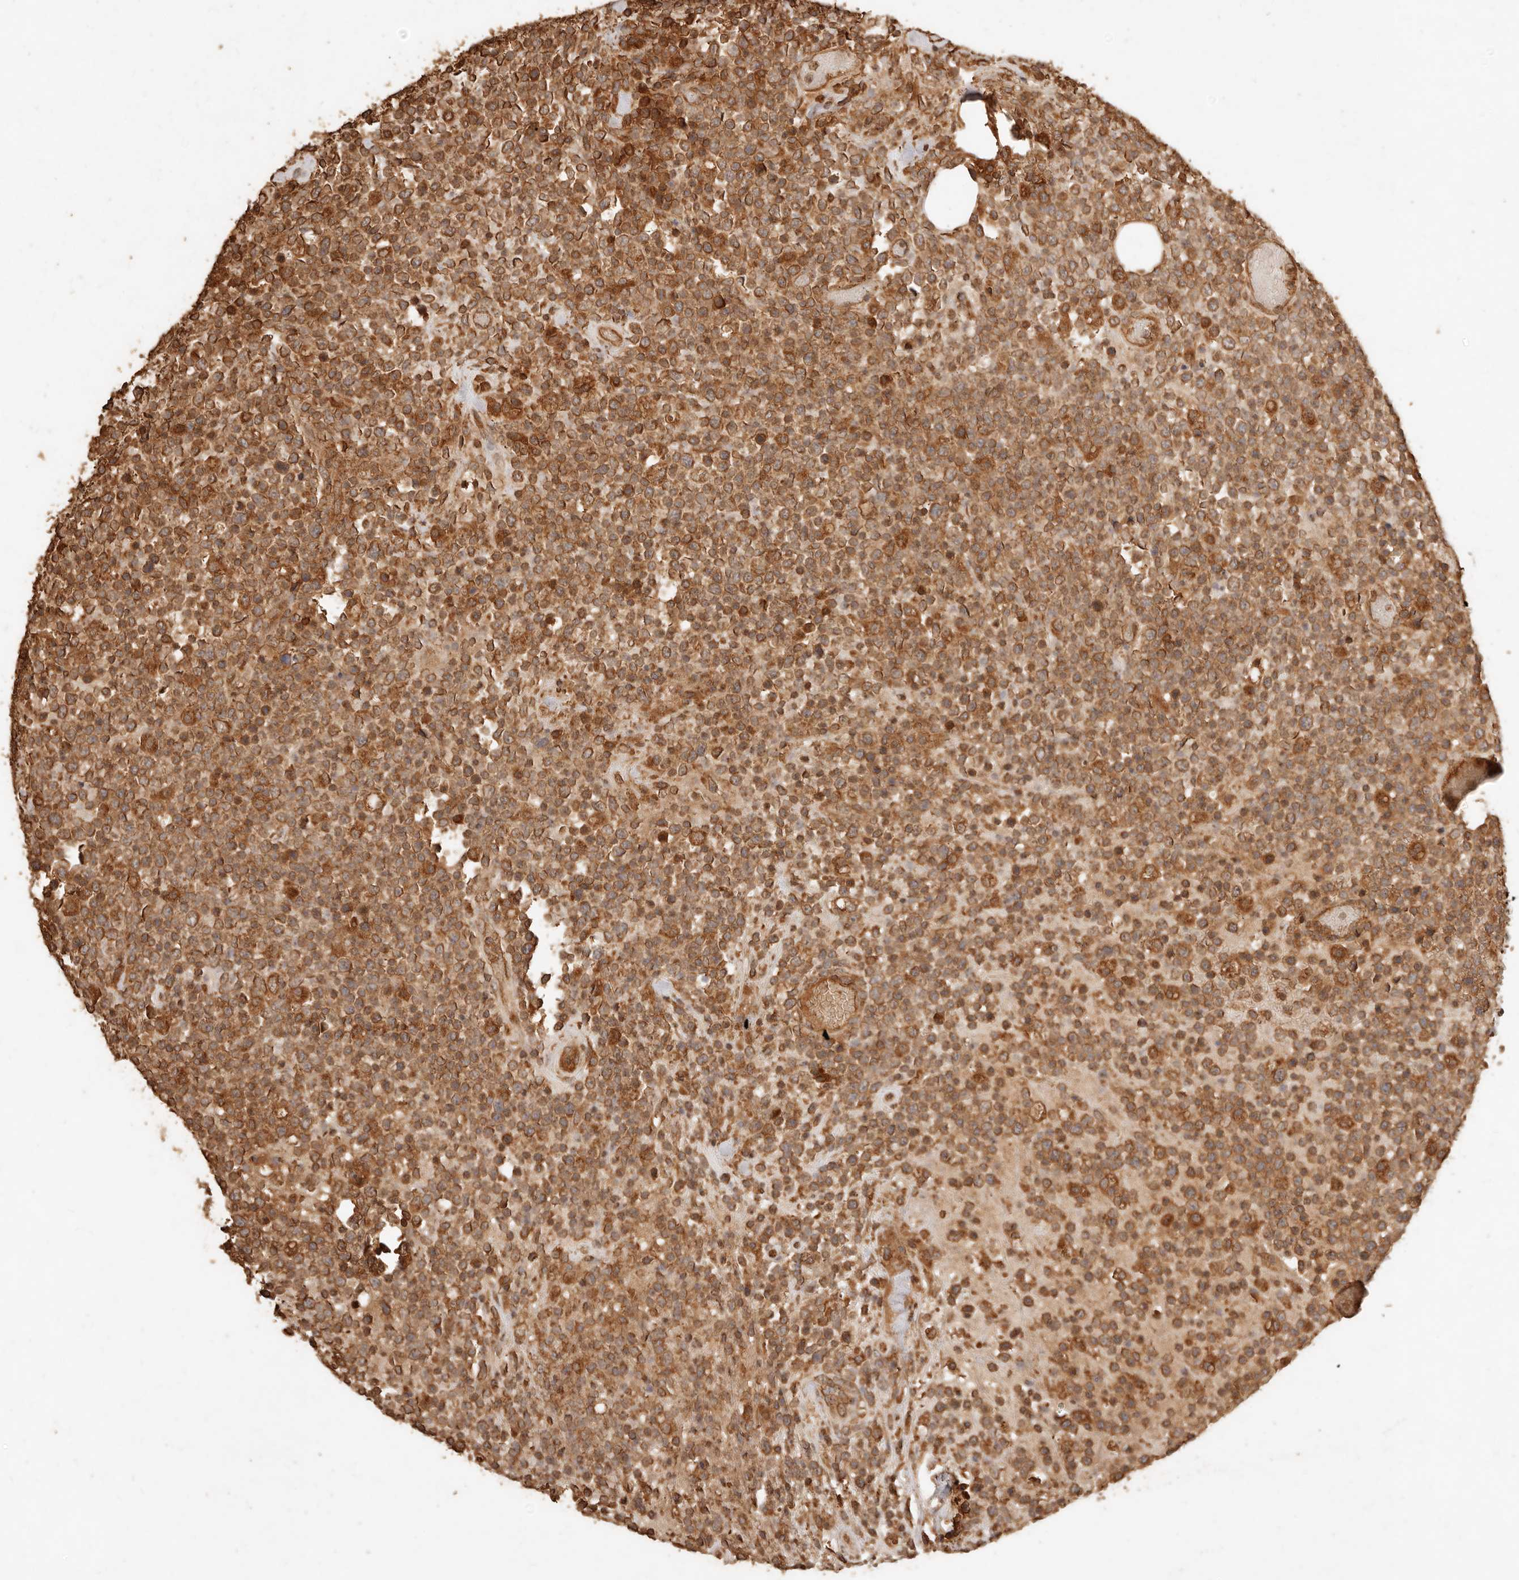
{"staining": {"intensity": "moderate", "quantity": ">75%", "location": "cytoplasmic/membranous"}, "tissue": "lymphoma", "cell_type": "Tumor cells", "image_type": "cancer", "snomed": [{"axis": "morphology", "description": "Malignant lymphoma, non-Hodgkin's type, High grade"}, {"axis": "topography", "description": "Colon"}], "caption": "Lymphoma was stained to show a protein in brown. There is medium levels of moderate cytoplasmic/membranous expression in about >75% of tumor cells.", "gene": "FAM180B", "patient": {"sex": "female", "age": 53}}